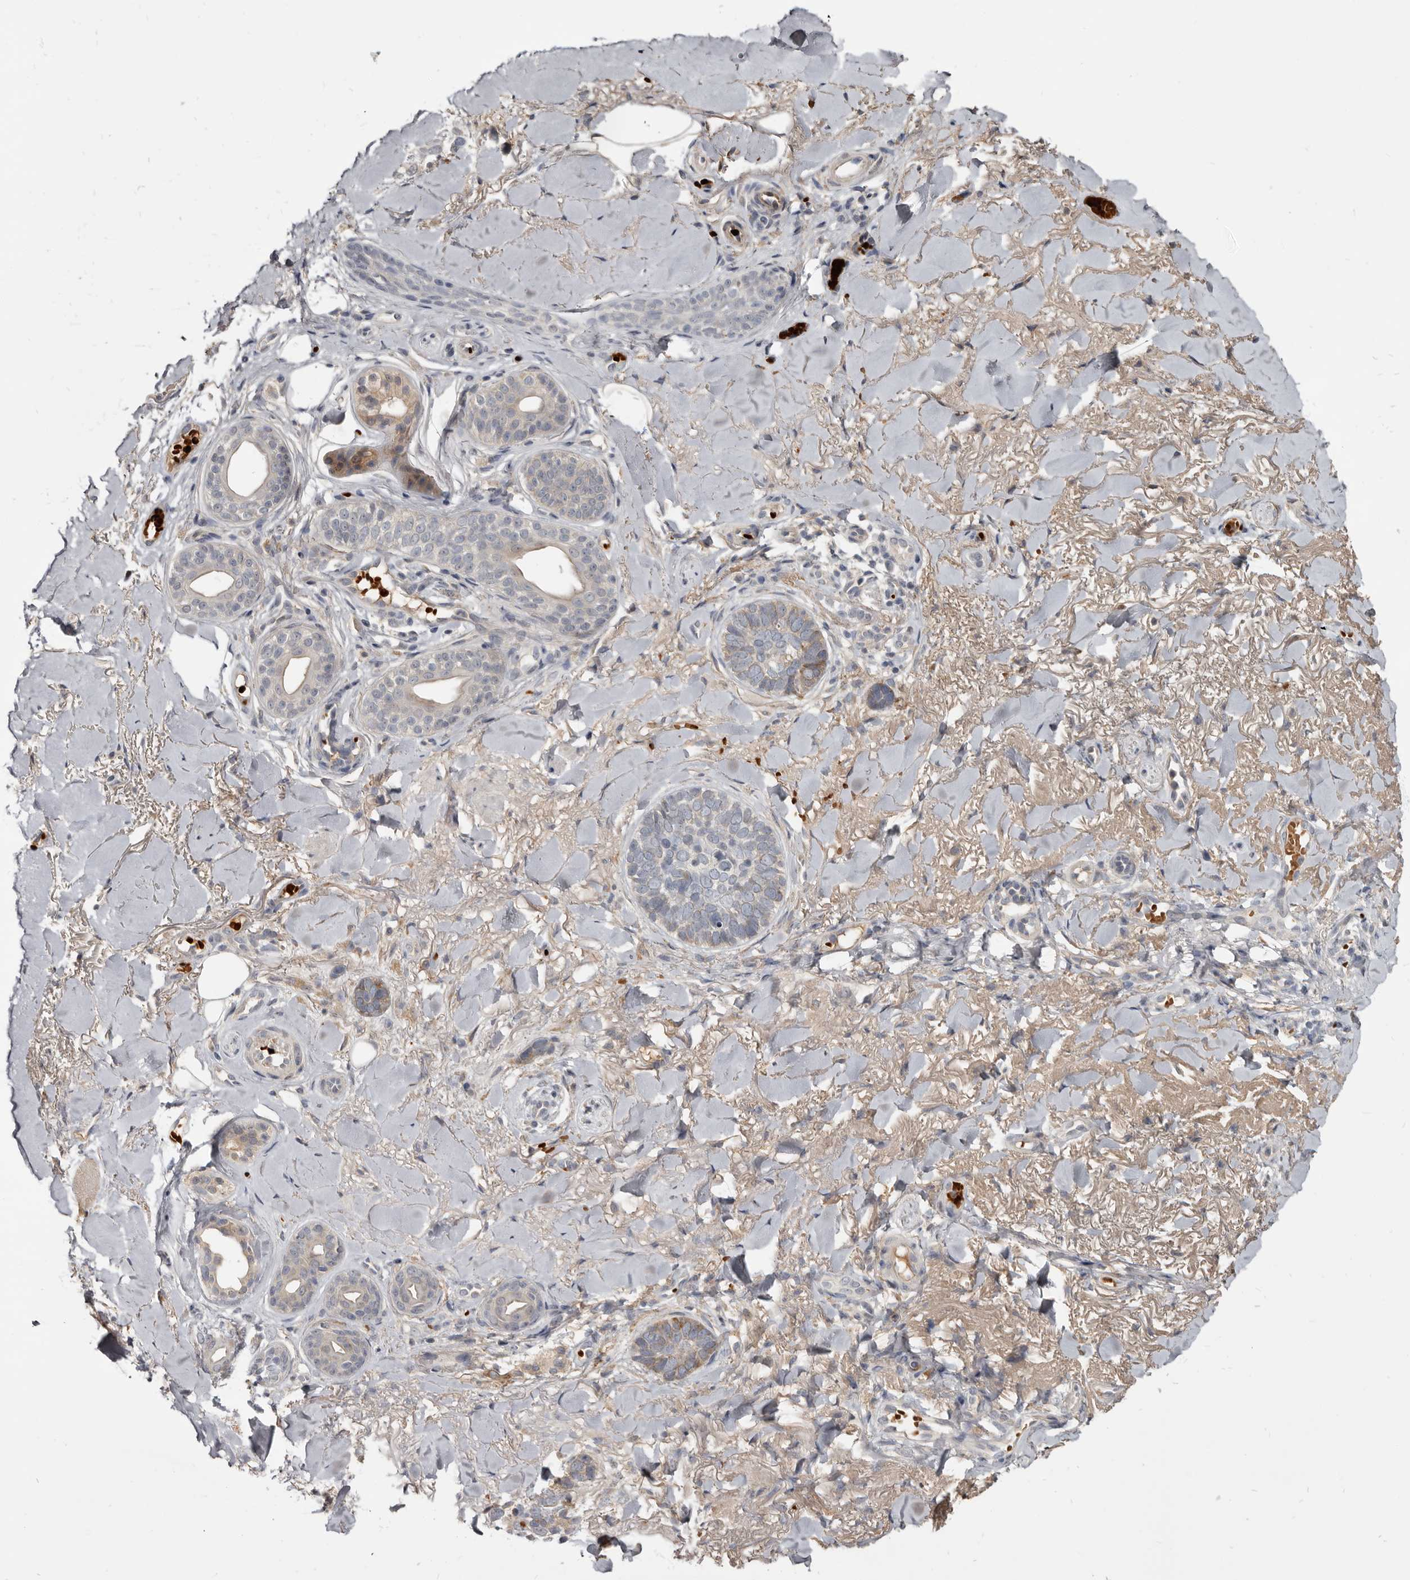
{"staining": {"intensity": "weak", "quantity": "<25%", "location": "cytoplasmic/membranous"}, "tissue": "skin cancer", "cell_type": "Tumor cells", "image_type": "cancer", "snomed": [{"axis": "morphology", "description": "Basal cell carcinoma"}, {"axis": "topography", "description": "Skin"}], "caption": "This is an immunohistochemistry micrograph of skin cancer. There is no positivity in tumor cells.", "gene": "NENF", "patient": {"sex": "female", "age": 82}}